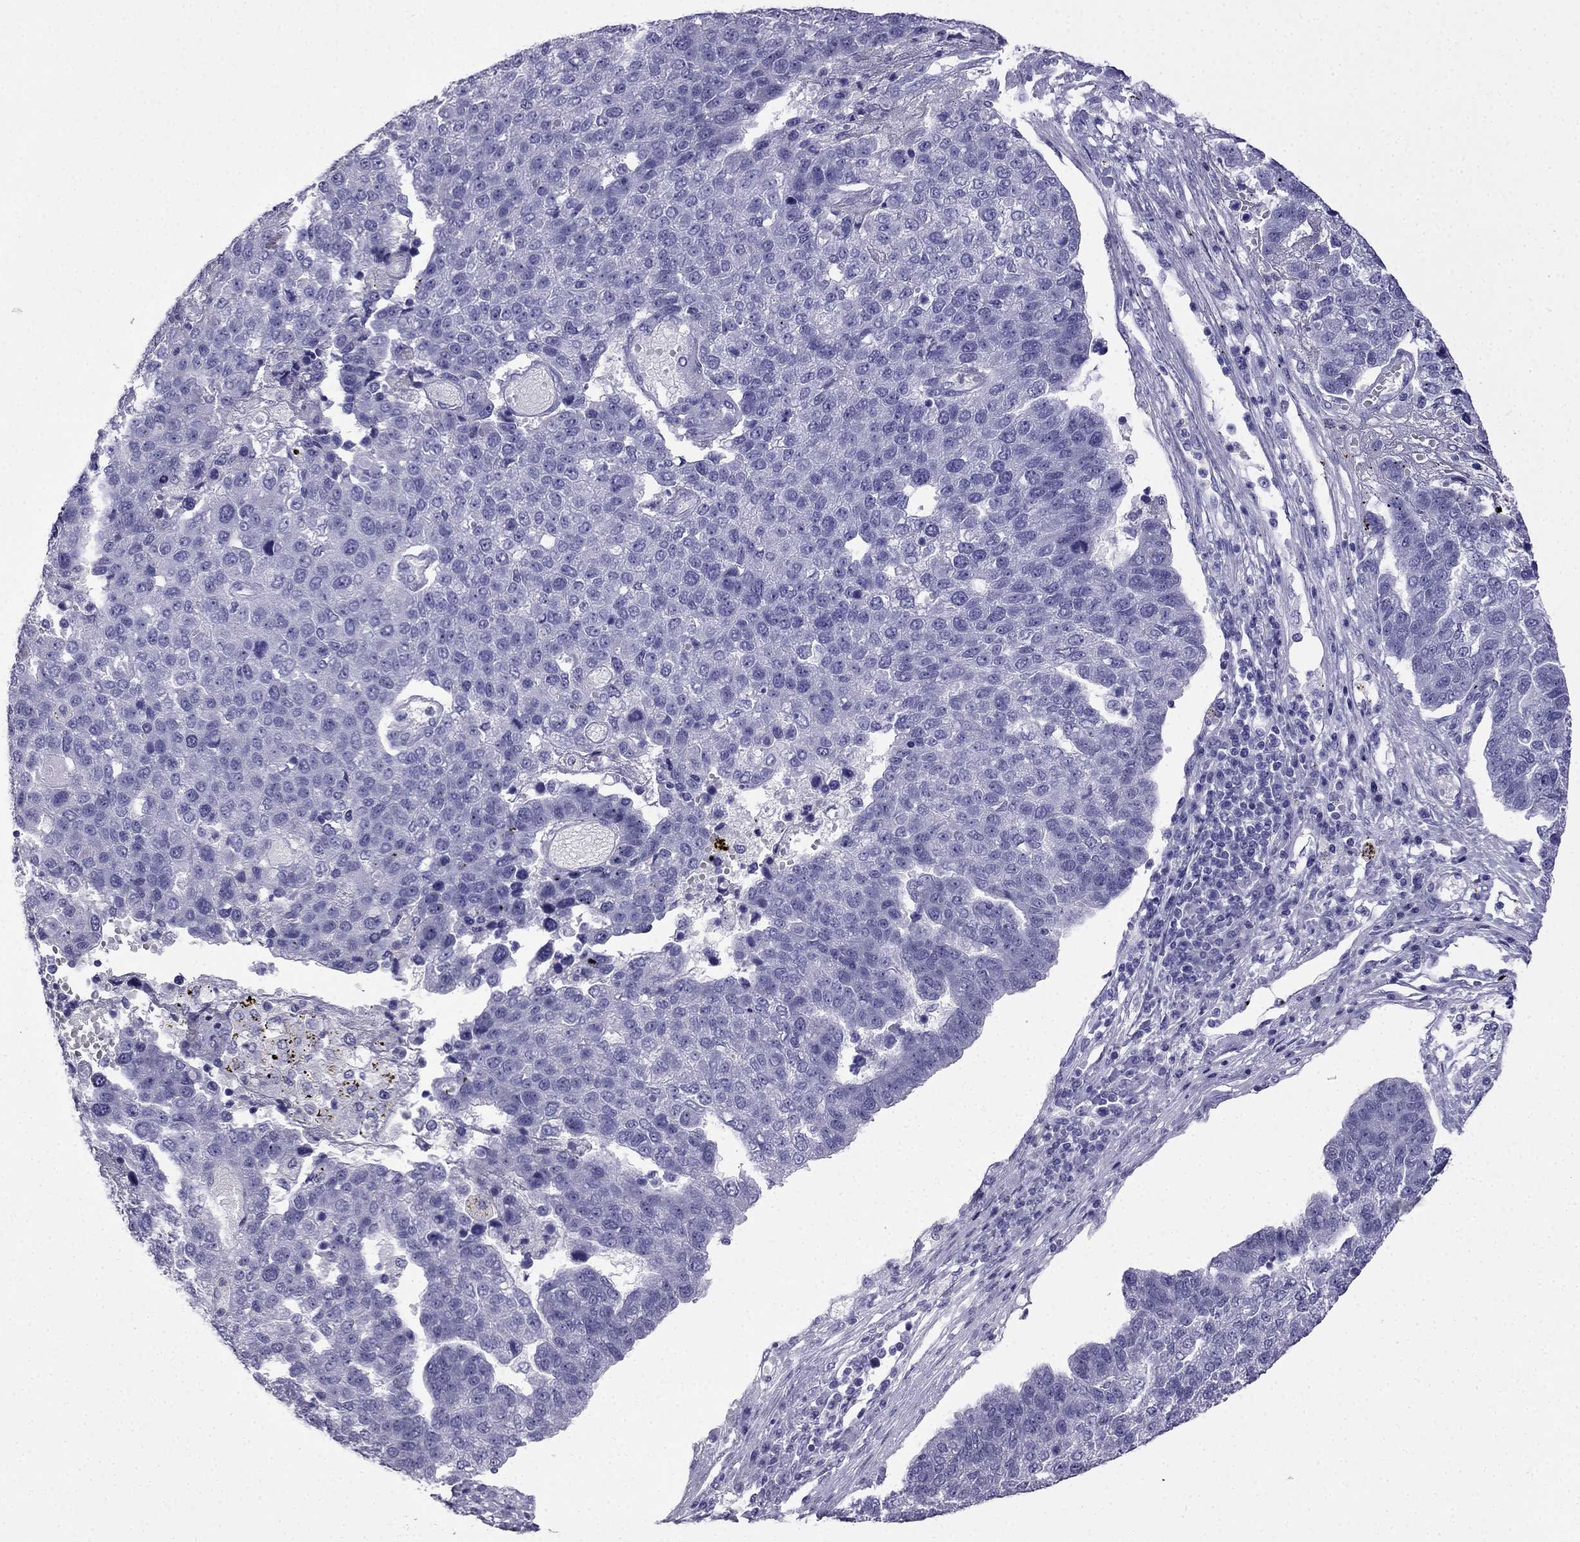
{"staining": {"intensity": "negative", "quantity": "none", "location": "none"}, "tissue": "pancreatic cancer", "cell_type": "Tumor cells", "image_type": "cancer", "snomed": [{"axis": "morphology", "description": "Adenocarcinoma, NOS"}, {"axis": "topography", "description": "Pancreas"}], "caption": "An image of pancreatic cancer stained for a protein demonstrates no brown staining in tumor cells.", "gene": "CDHR4", "patient": {"sex": "female", "age": 61}}